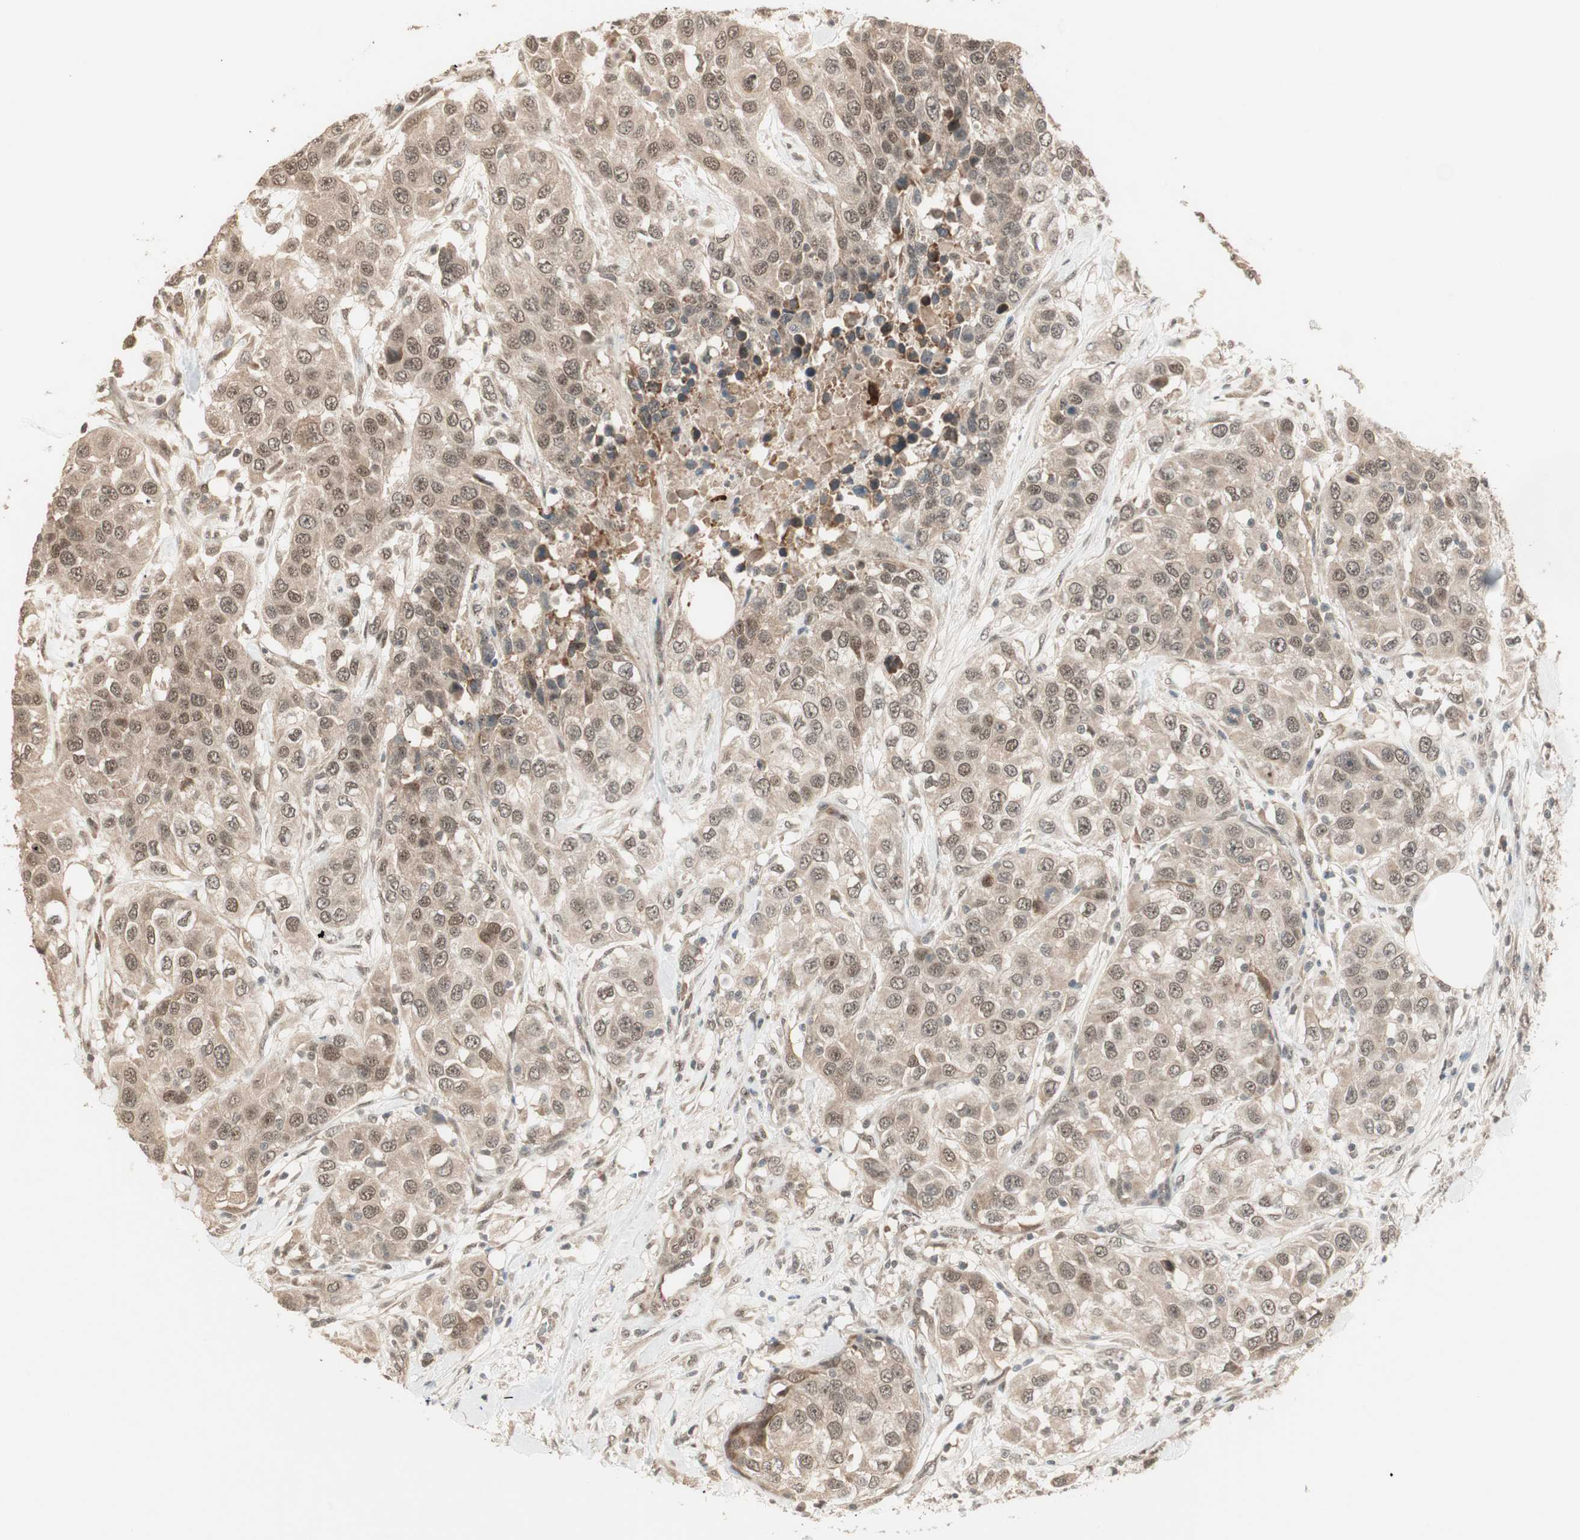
{"staining": {"intensity": "weak", "quantity": ">75%", "location": "cytoplasmic/membranous,nuclear"}, "tissue": "urothelial cancer", "cell_type": "Tumor cells", "image_type": "cancer", "snomed": [{"axis": "morphology", "description": "Urothelial carcinoma, High grade"}, {"axis": "topography", "description": "Urinary bladder"}], "caption": "Tumor cells demonstrate low levels of weak cytoplasmic/membranous and nuclear staining in about >75% of cells in urothelial cancer. (DAB (3,3'-diaminobenzidine) = brown stain, brightfield microscopy at high magnification).", "gene": "ZSCAN31", "patient": {"sex": "female", "age": 80}}